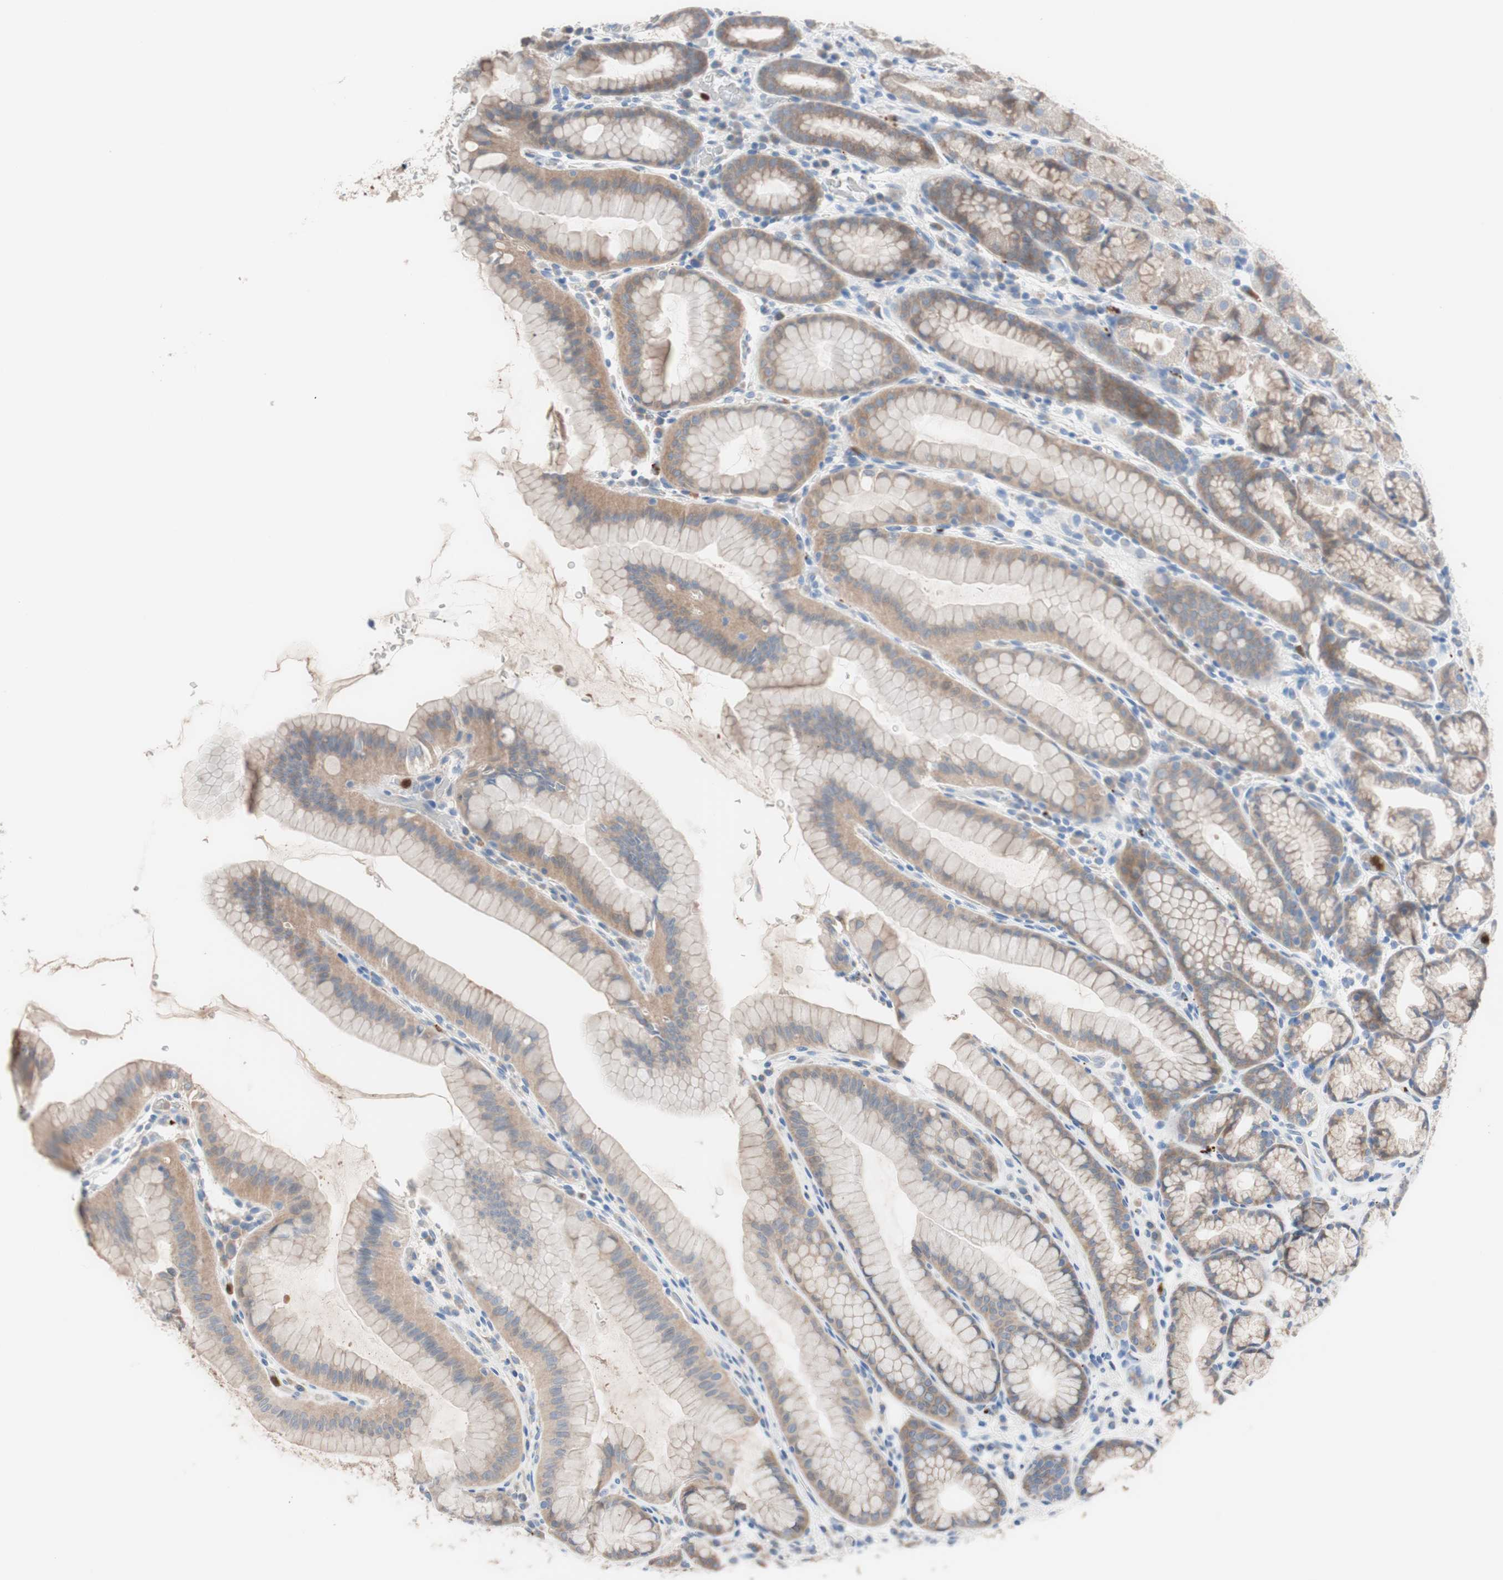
{"staining": {"intensity": "weak", "quantity": ">75%", "location": "cytoplasmic/membranous"}, "tissue": "stomach", "cell_type": "Glandular cells", "image_type": "normal", "snomed": [{"axis": "morphology", "description": "Normal tissue, NOS"}, {"axis": "topography", "description": "Stomach, upper"}], "caption": "Protein staining of normal stomach exhibits weak cytoplasmic/membranous positivity in about >75% of glandular cells. The staining was performed using DAB, with brown indicating positive protein expression. Nuclei are stained blue with hematoxylin.", "gene": "CLEC4D", "patient": {"sex": "male", "age": 68}}